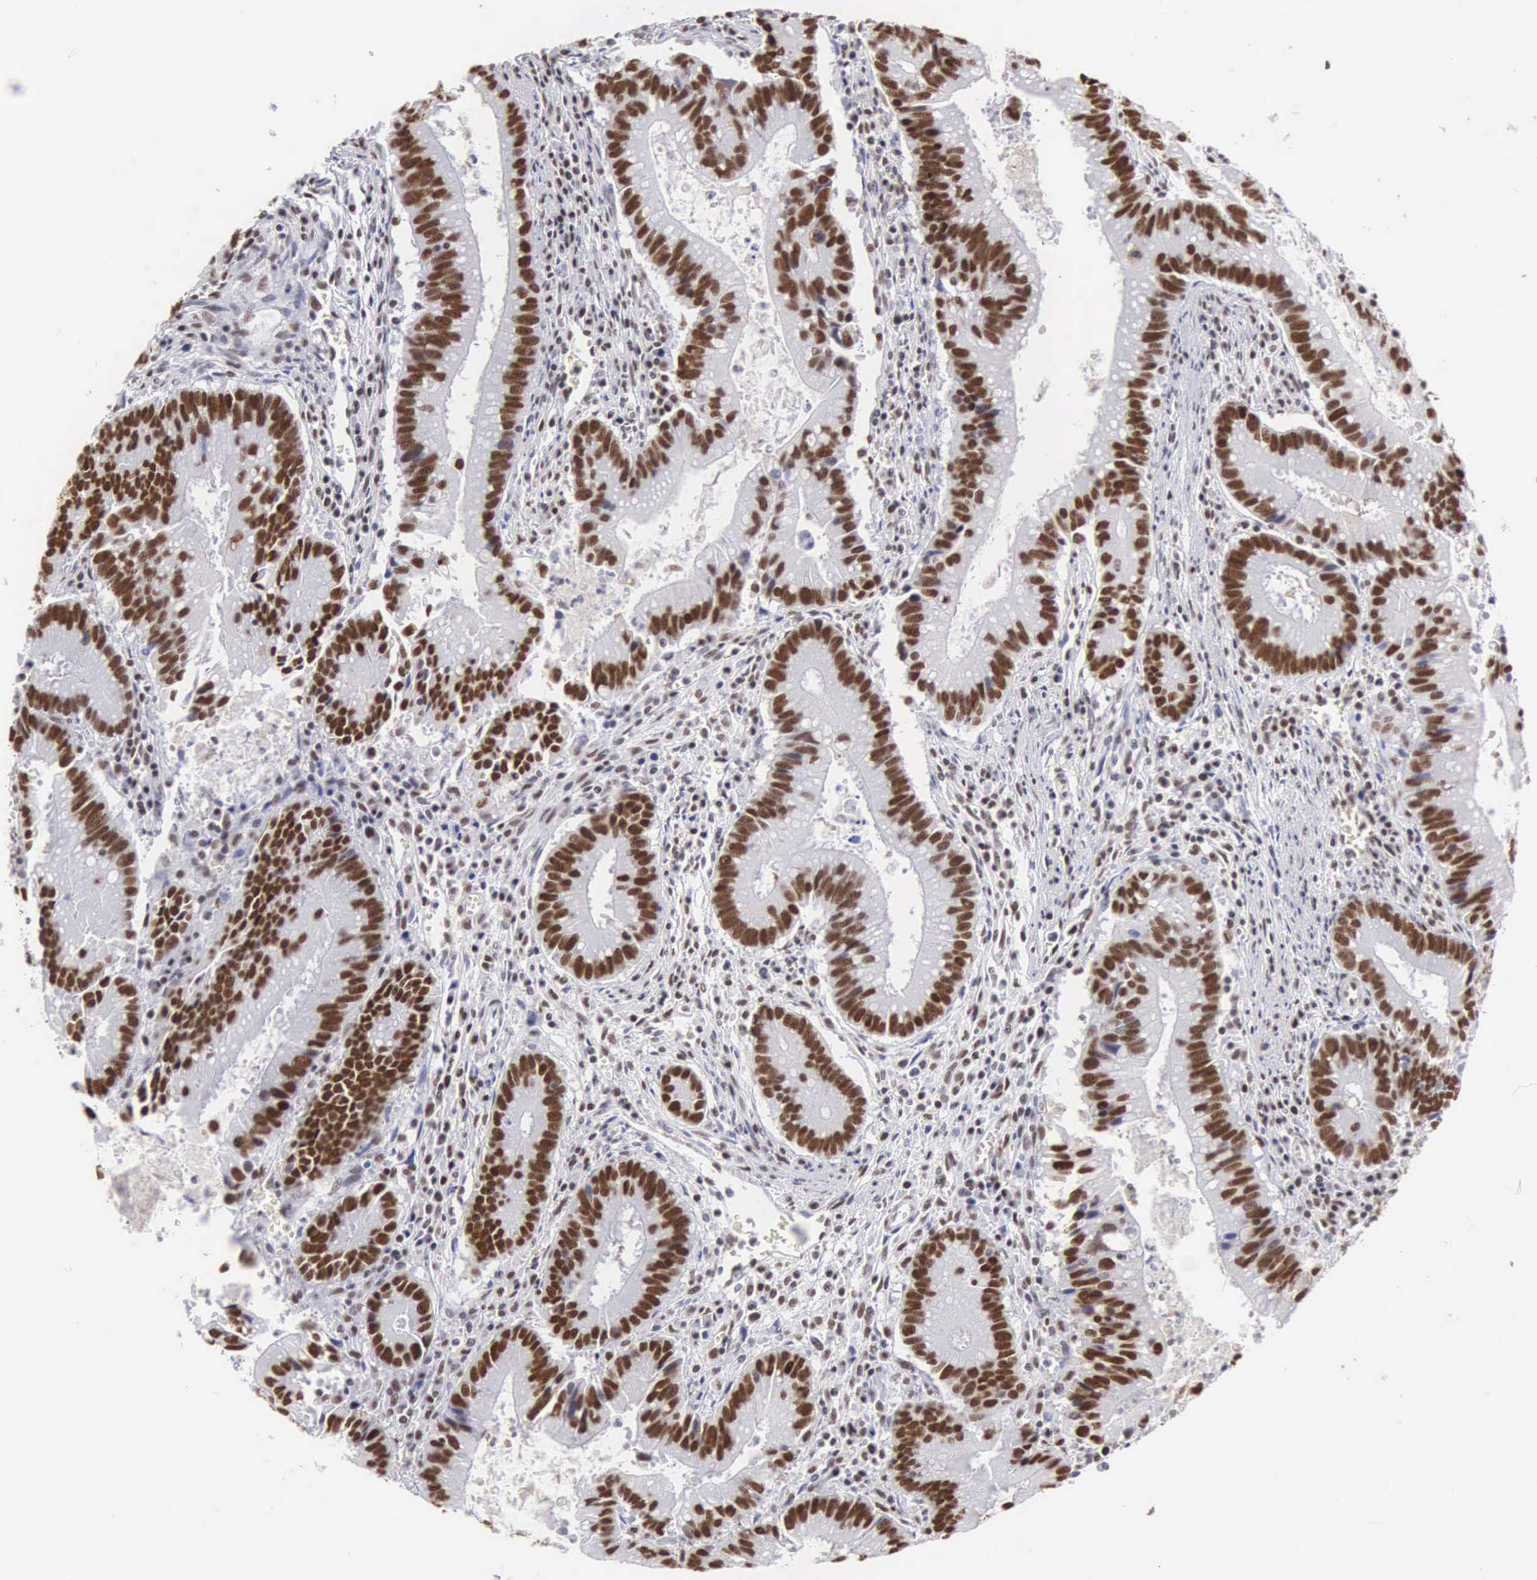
{"staining": {"intensity": "strong", "quantity": ">75%", "location": "nuclear"}, "tissue": "colorectal cancer", "cell_type": "Tumor cells", "image_type": "cancer", "snomed": [{"axis": "morphology", "description": "Adenocarcinoma, NOS"}, {"axis": "topography", "description": "Rectum"}], "caption": "Human colorectal cancer stained with a brown dye shows strong nuclear positive expression in about >75% of tumor cells.", "gene": "CSTF2", "patient": {"sex": "female", "age": 81}}